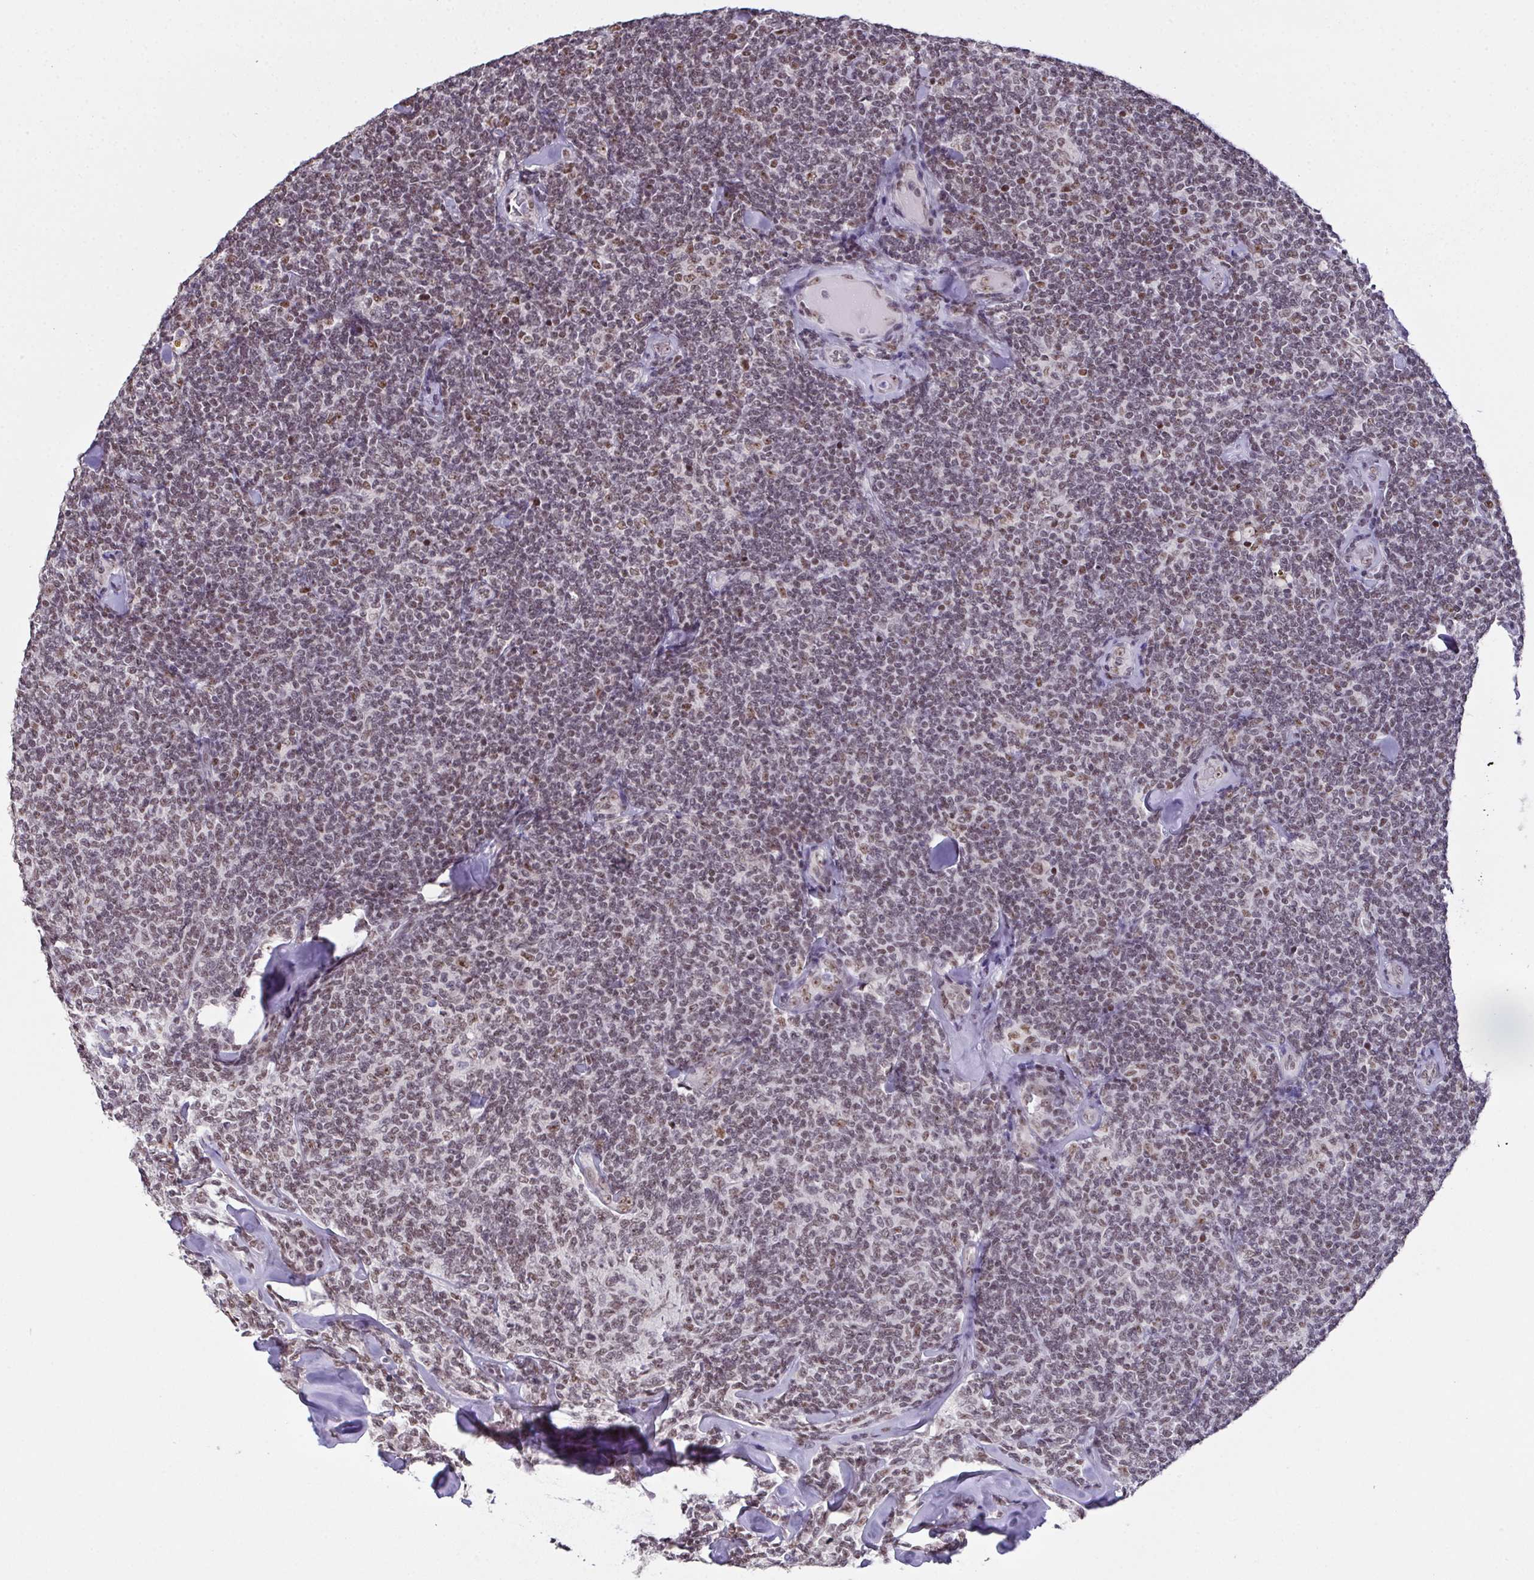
{"staining": {"intensity": "moderate", "quantity": ">75%", "location": "nuclear"}, "tissue": "lymphoma", "cell_type": "Tumor cells", "image_type": "cancer", "snomed": [{"axis": "morphology", "description": "Malignant lymphoma, non-Hodgkin's type, Low grade"}, {"axis": "topography", "description": "Lymph node"}], "caption": "Immunohistochemical staining of human malignant lymphoma, non-Hodgkin's type (low-grade) shows medium levels of moderate nuclear positivity in approximately >75% of tumor cells.", "gene": "ZNF800", "patient": {"sex": "female", "age": 56}}